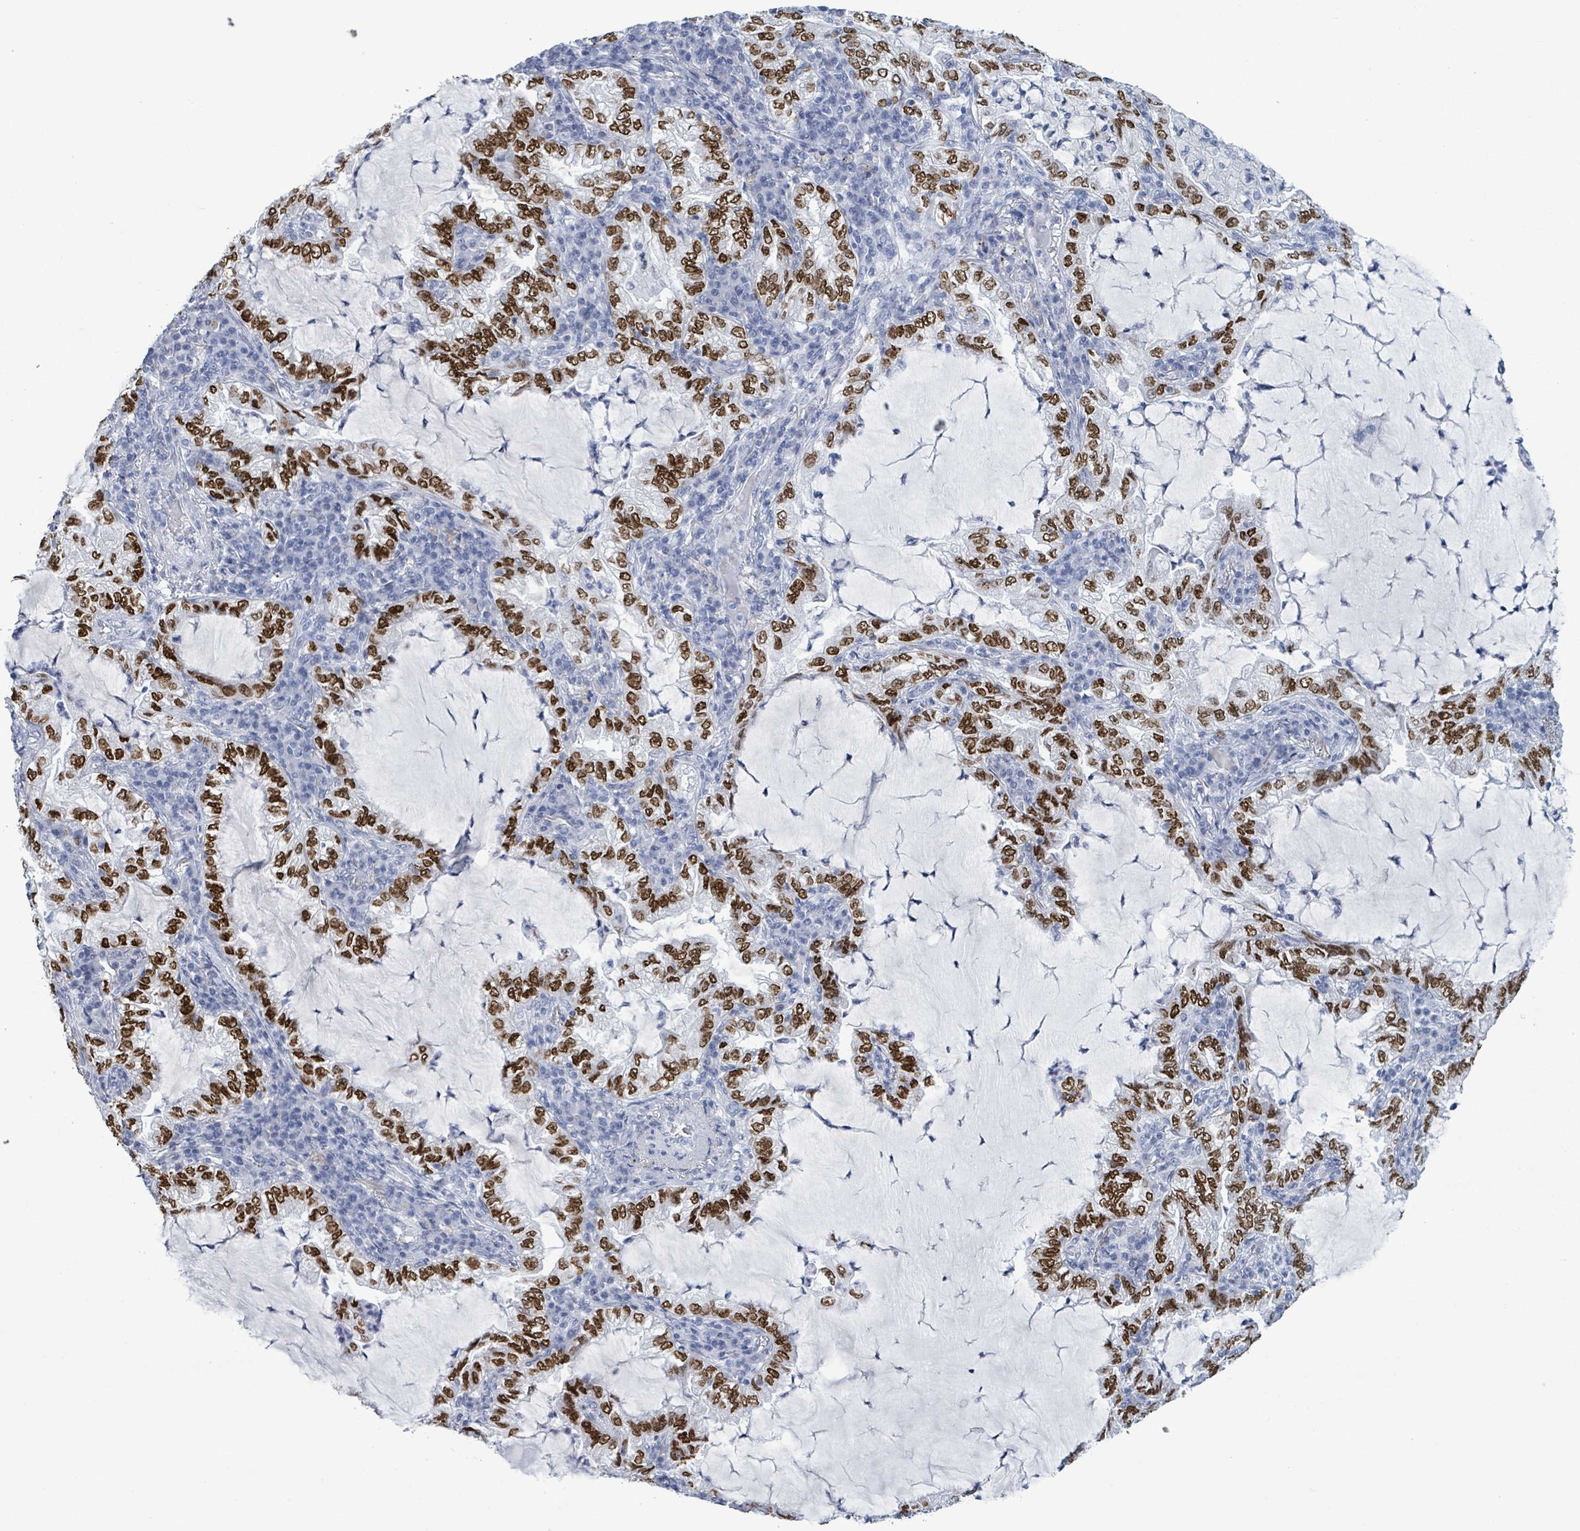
{"staining": {"intensity": "strong", "quantity": ">75%", "location": "nuclear"}, "tissue": "lung cancer", "cell_type": "Tumor cells", "image_type": "cancer", "snomed": [{"axis": "morphology", "description": "Adenocarcinoma, NOS"}, {"axis": "topography", "description": "Lung"}], "caption": "High-power microscopy captured an IHC image of lung cancer (adenocarcinoma), revealing strong nuclear positivity in approximately >75% of tumor cells. The staining was performed using DAB (3,3'-diaminobenzidine) to visualize the protein expression in brown, while the nuclei were stained in blue with hematoxylin (Magnification: 20x).", "gene": "NKX2-1", "patient": {"sex": "female", "age": 73}}